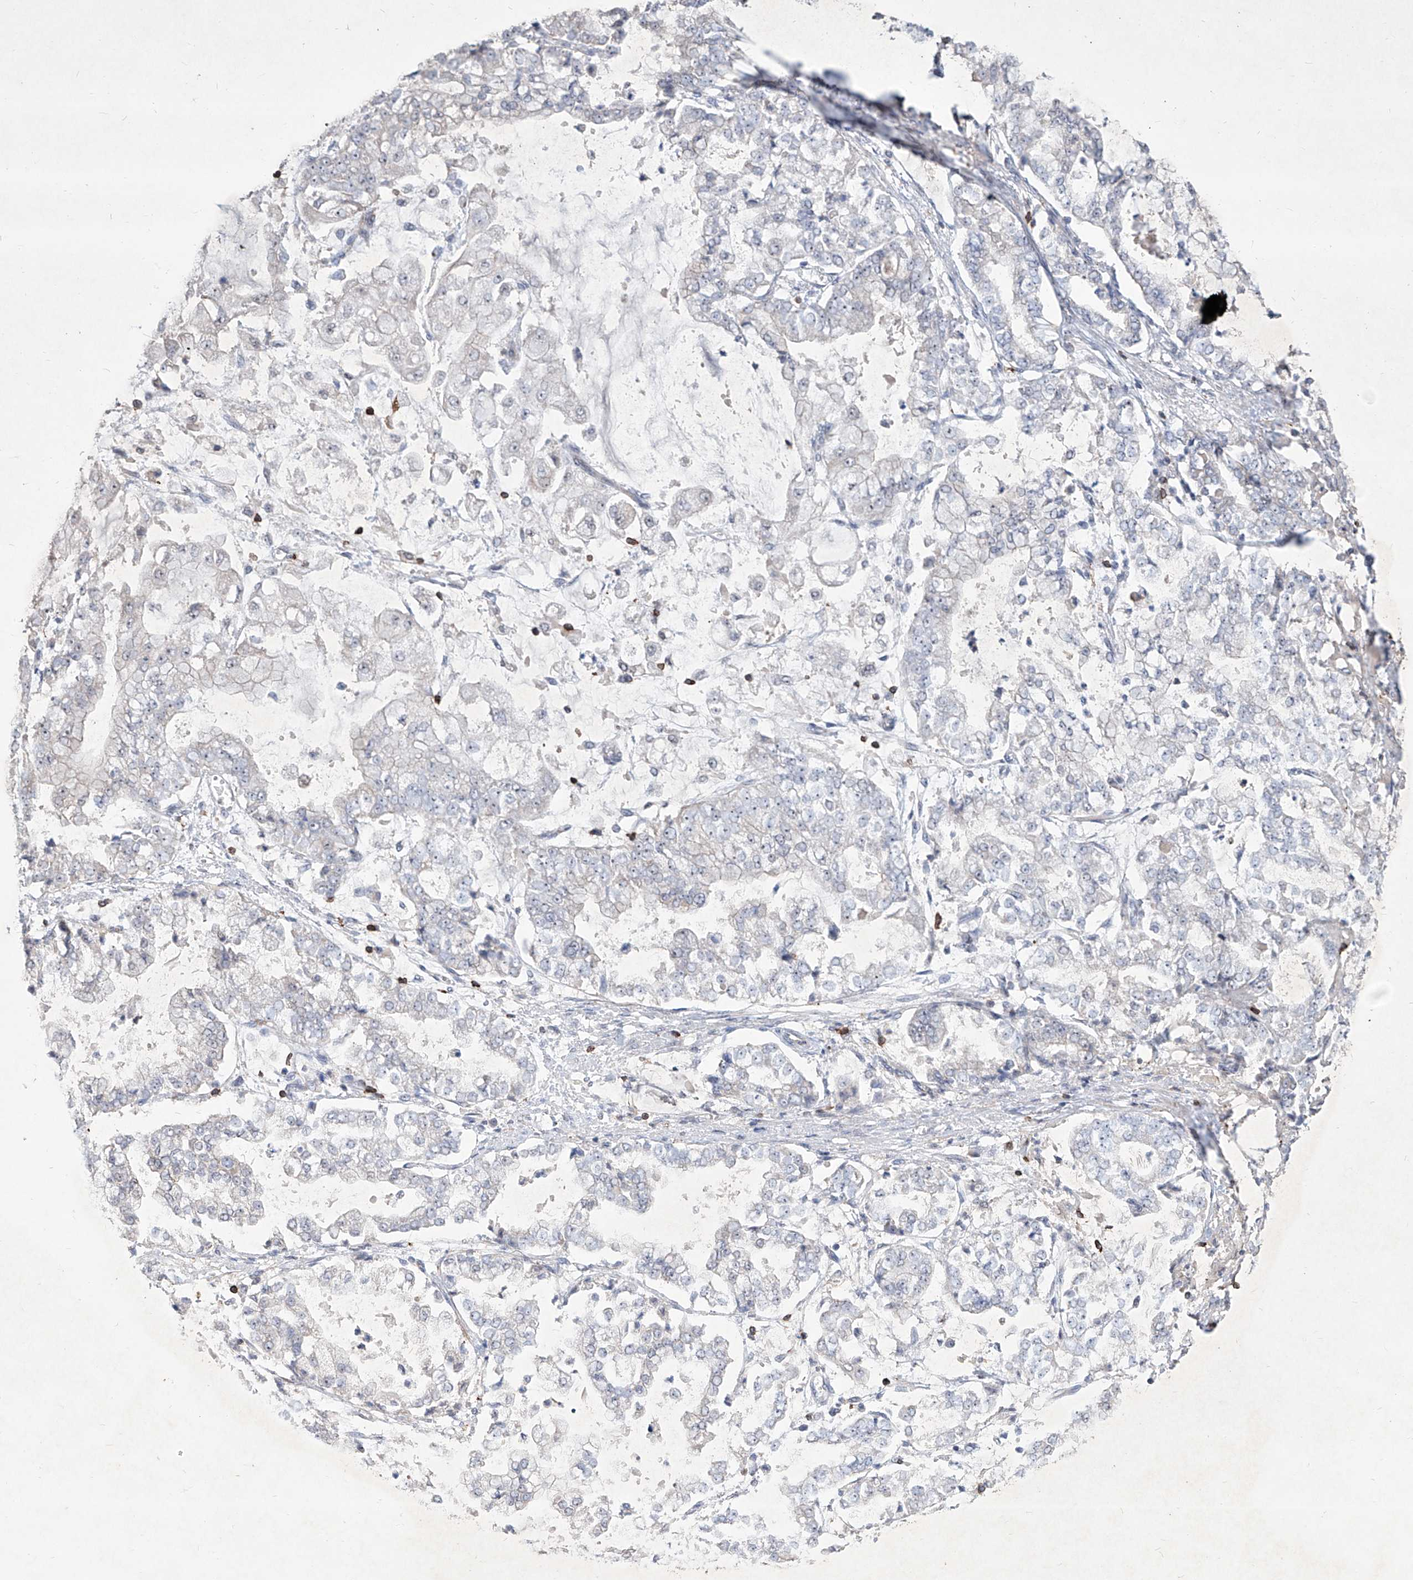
{"staining": {"intensity": "negative", "quantity": "none", "location": "none"}, "tissue": "stomach cancer", "cell_type": "Tumor cells", "image_type": "cancer", "snomed": [{"axis": "morphology", "description": "Adenocarcinoma, NOS"}, {"axis": "topography", "description": "Stomach"}], "caption": "High power microscopy photomicrograph of an immunohistochemistry (IHC) image of stomach adenocarcinoma, revealing no significant expression in tumor cells. (Stains: DAB immunohistochemistry (IHC) with hematoxylin counter stain, Microscopy: brightfield microscopy at high magnification).", "gene": "ZBTB48", "patient": {"sex": "male", "age": 76}}